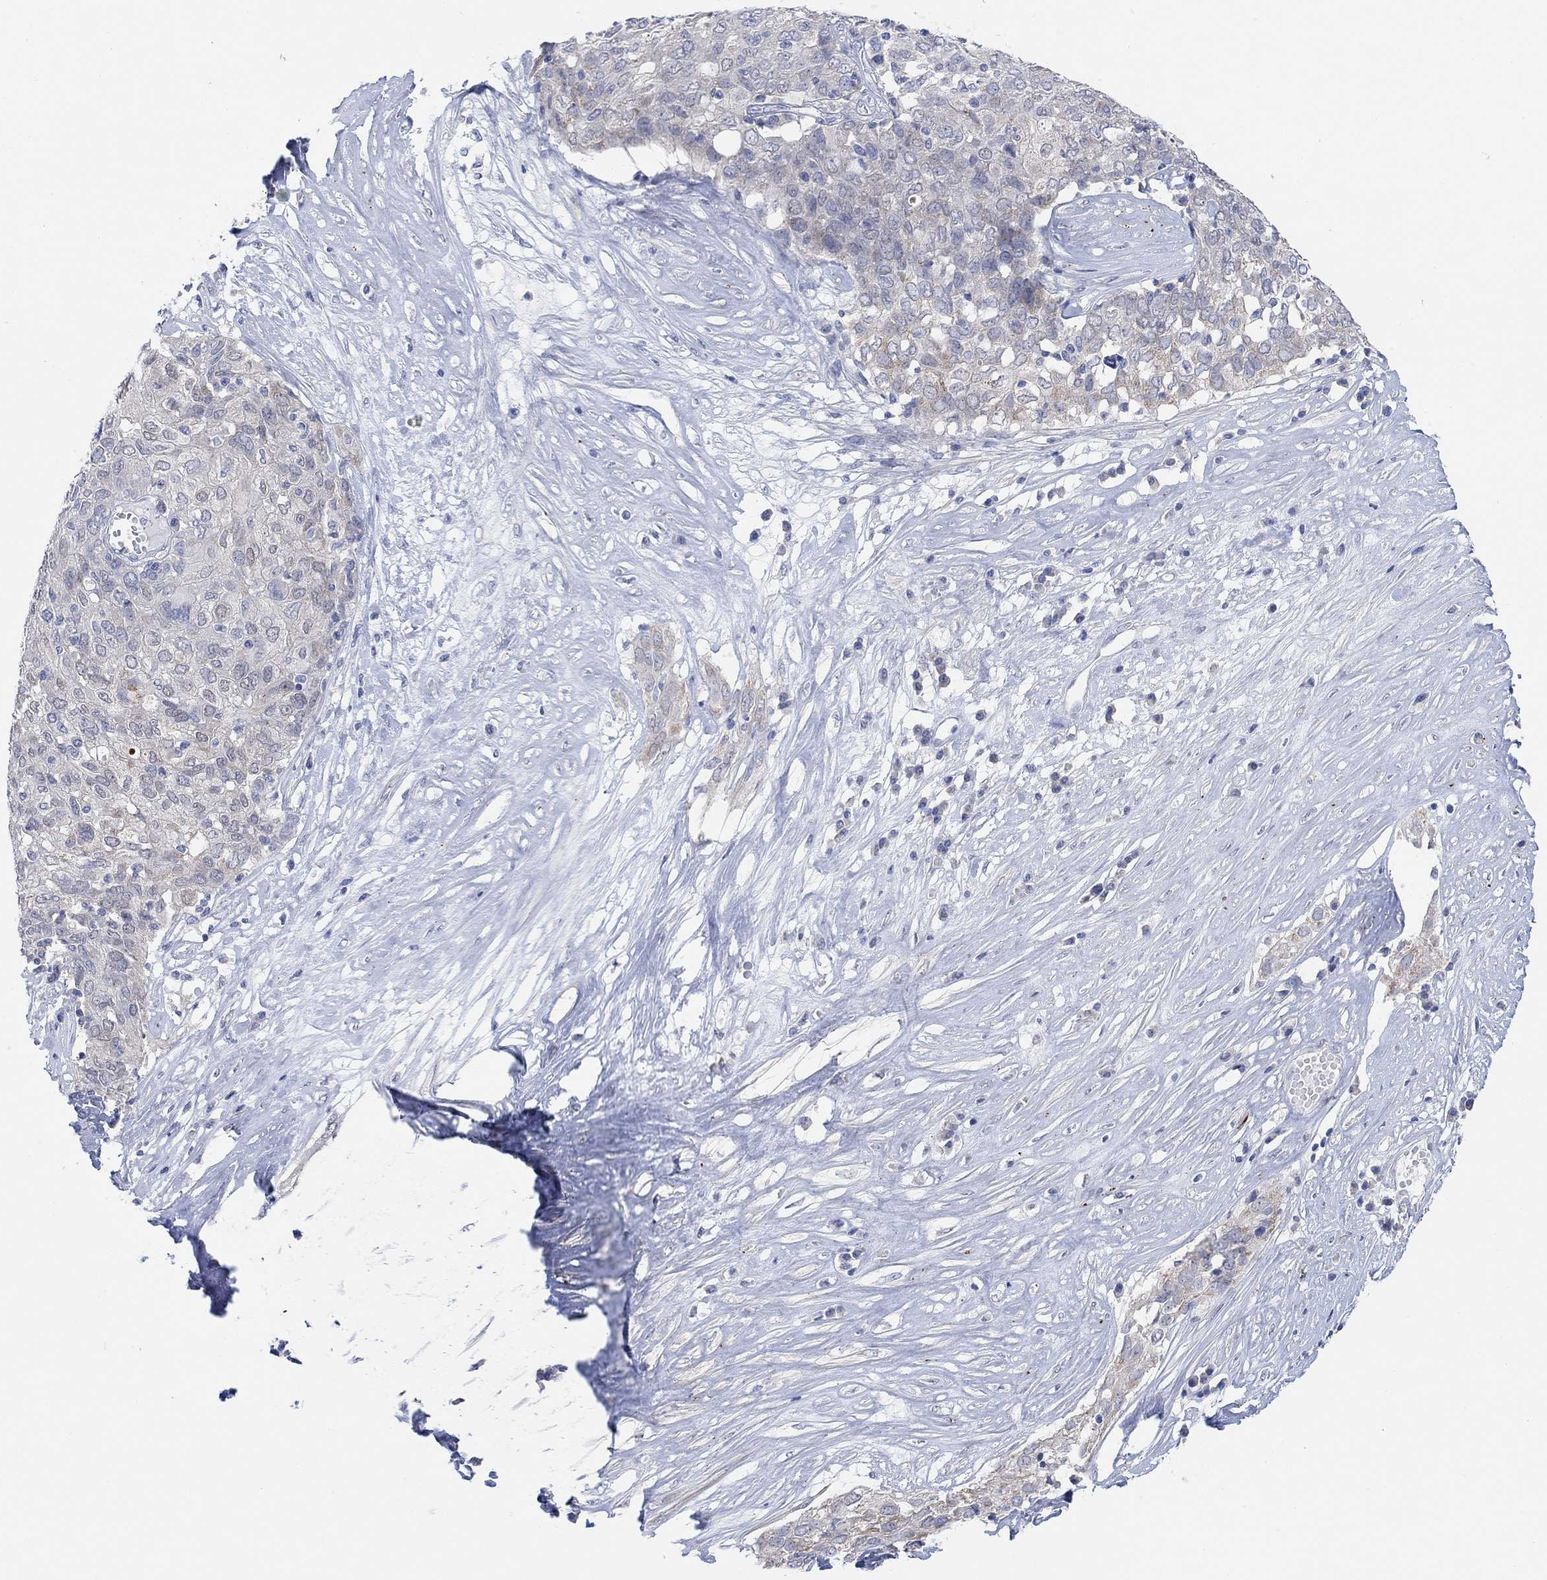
{"staining": {"intensity": "weak", "quantity": "<25%", "location": "cytoplasmic/membranous"}, "tissue": "ovarian cancer", "cell_type": "Tumor cells", "image_type": "cancer", "snomed": [{"axis": "morphology", "description": "Carcinoma, endometroid"}, {"axis": "topography", "description": "Ovary"}], "caption": "Endometroid carcinoma (ovarian) stained for a protein using immunohistochemistry (IHC) shows no staining tumor cells.", "gene": "RIMS1", "patient": {"sex": "female", "age": 50}}